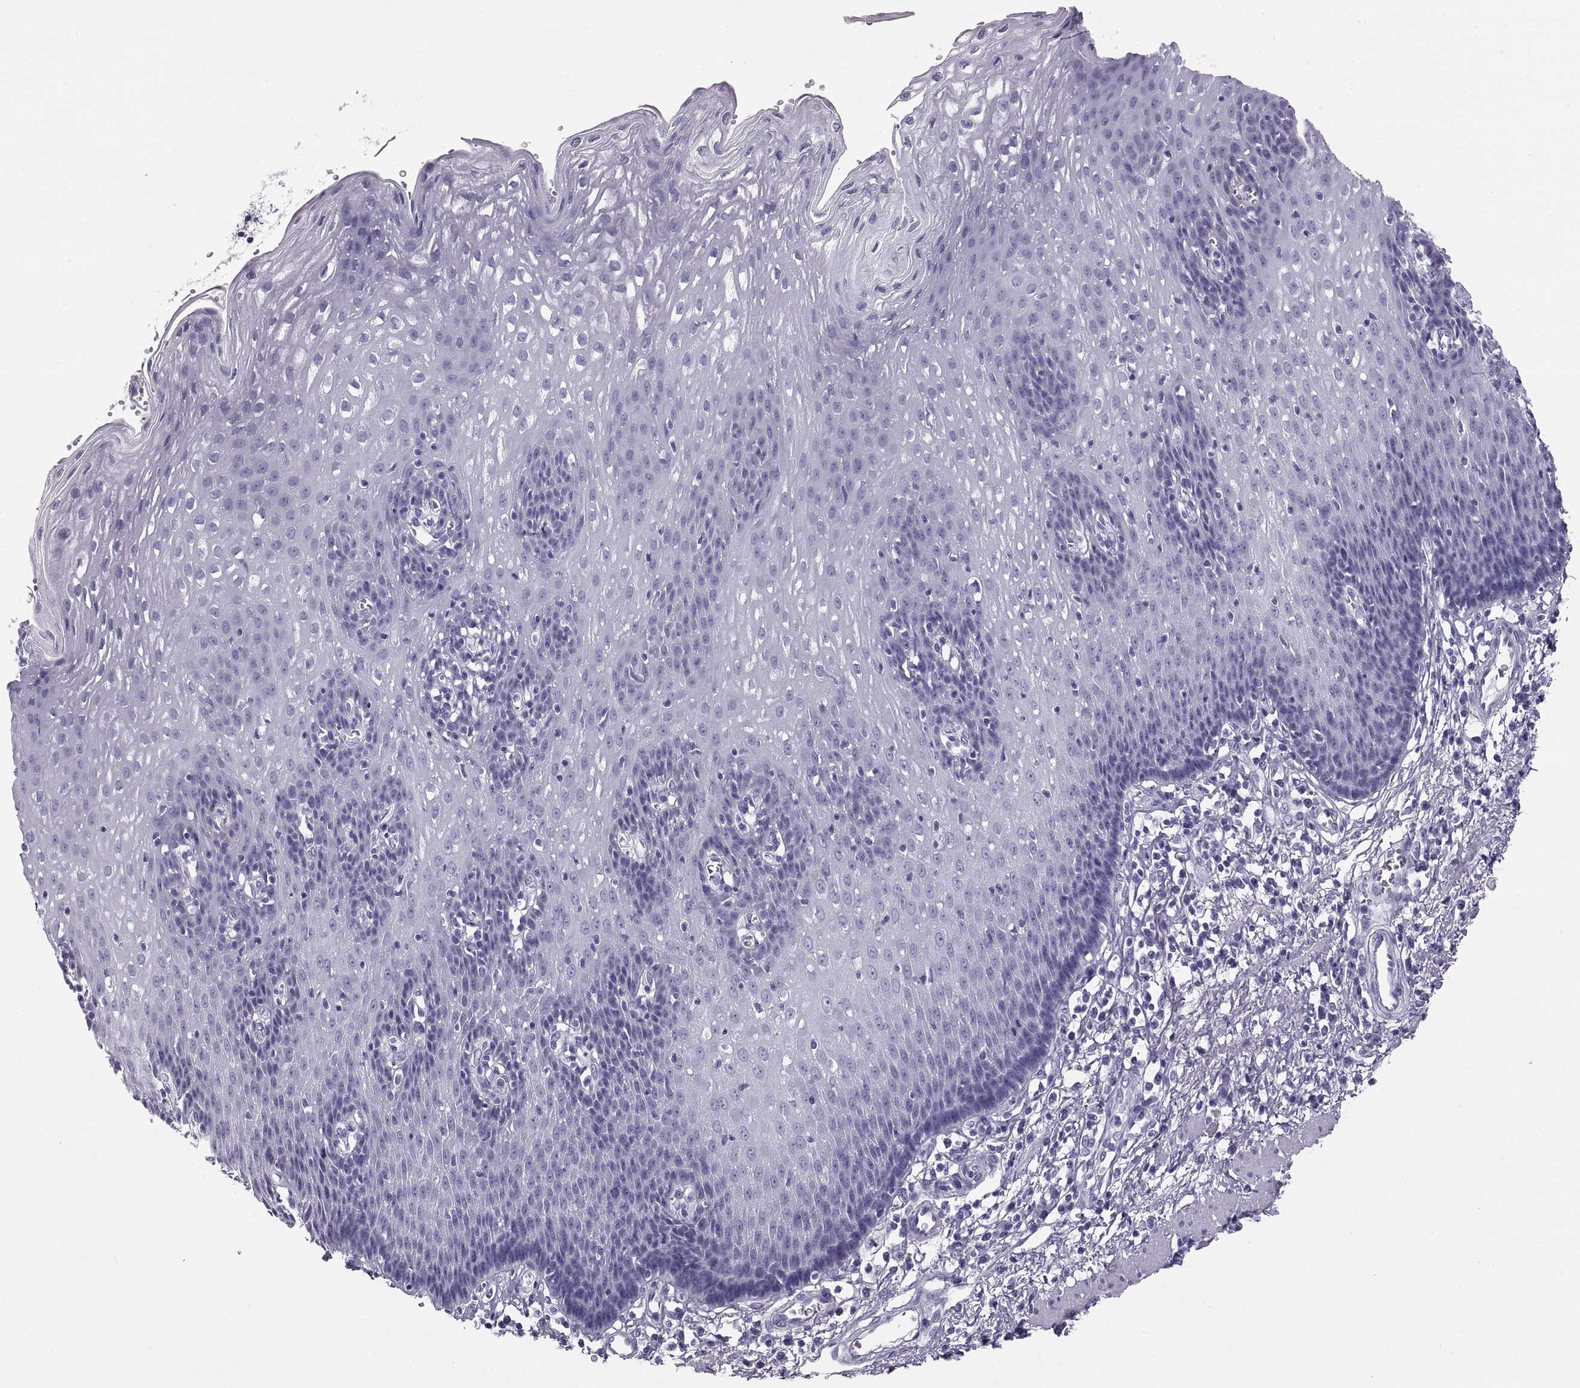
{"staining": {"intensity": "negative", "quantity": "none", "location": "none"}, "tissue": "esophagus", "cell_type": "Squamous epithelial cells", "image_type": "normal", "snomed": [{"axis": "morphology", "description": "Normal tissue, NOS"}, {"axis": "topography", "description": "Esophagus"}], "caption": "IHC micrograph of unremarkable esophagus stained for a protein (brown), which shows no positivity in squamous epithelial cells.", "gene": "PAX2", "patient": {"sex": "male", "age": 57}}